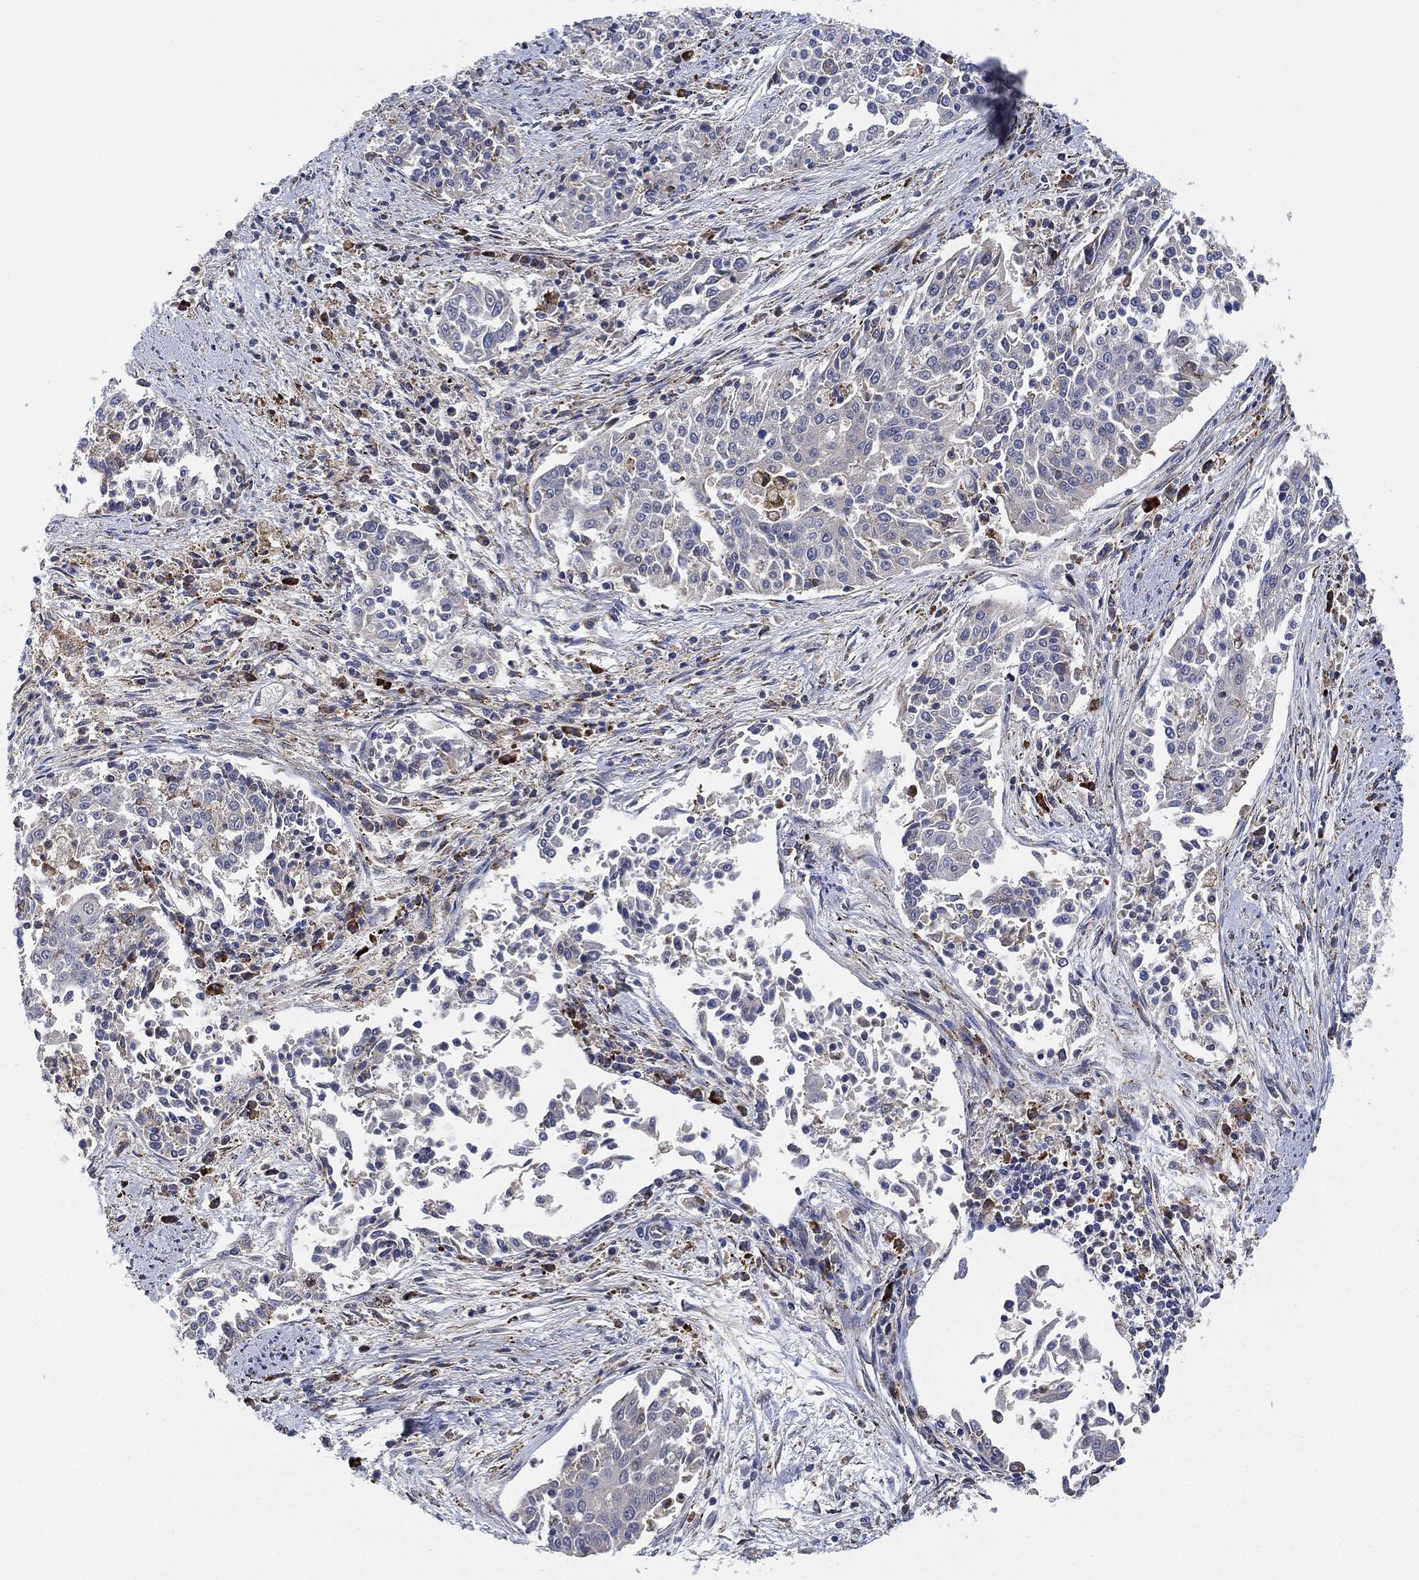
{"staining": {"intensity": "negative", "quantity": "none", "location": "none"}, "tissue": "cervical cancer", "cell_type": "Tumor cells", "image_type": "cancer", "snomed": [{"axis": "morphology", "description": "Squamous cell carcinoma, NOS"}, {"axis": "topography", "description": "Cervix"}], "caption": "This is a image of immunohistochemistry (IHC) staining of cervical squamous cell carcinoma, which shows no staining in tumor cells.", "gene": "FES", "patient": {"sex": "female", "age": 41}}